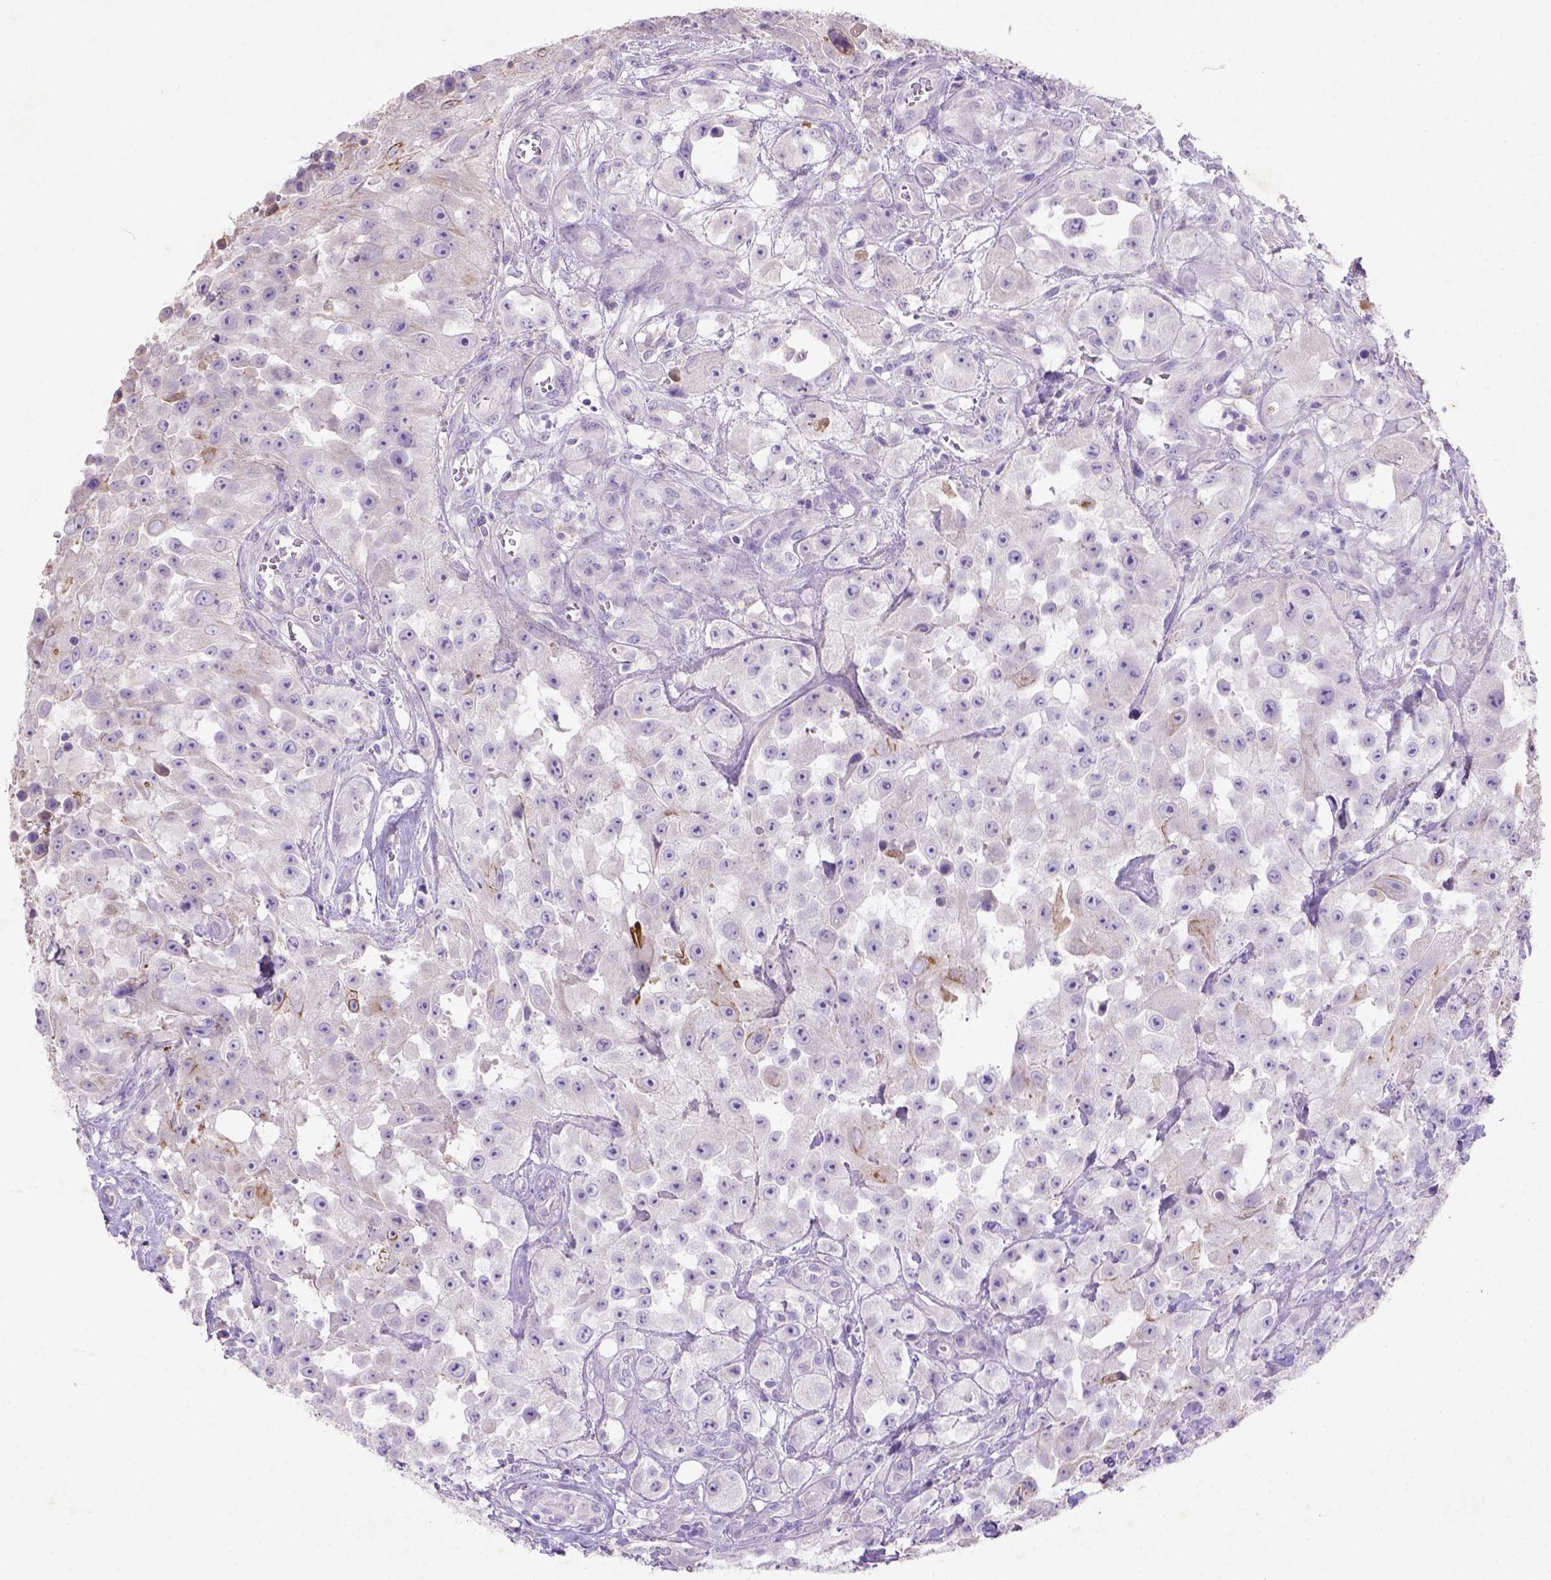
{"staining": {"intensity": "strong", "quantity": "<25%", "location": "cytoplasmic/membranous"}, "tissue": "urothelial cancer", "cell_type": "Tumor cells", "image_type": "cancer", "snomed": [{"axis": "morphology", "description": "Urothelial carcinoma, High grade"}, {"axis": "topography", "description": "Urinary bladder"}], "caption": "Immunohistochemical staining of human urothelial cancer shows strong cytoplasmic/membranous protein expression in about <25% of tumor cells.", "gene": "NUDT2", "patient": {"sex": "male", "age": 79}}